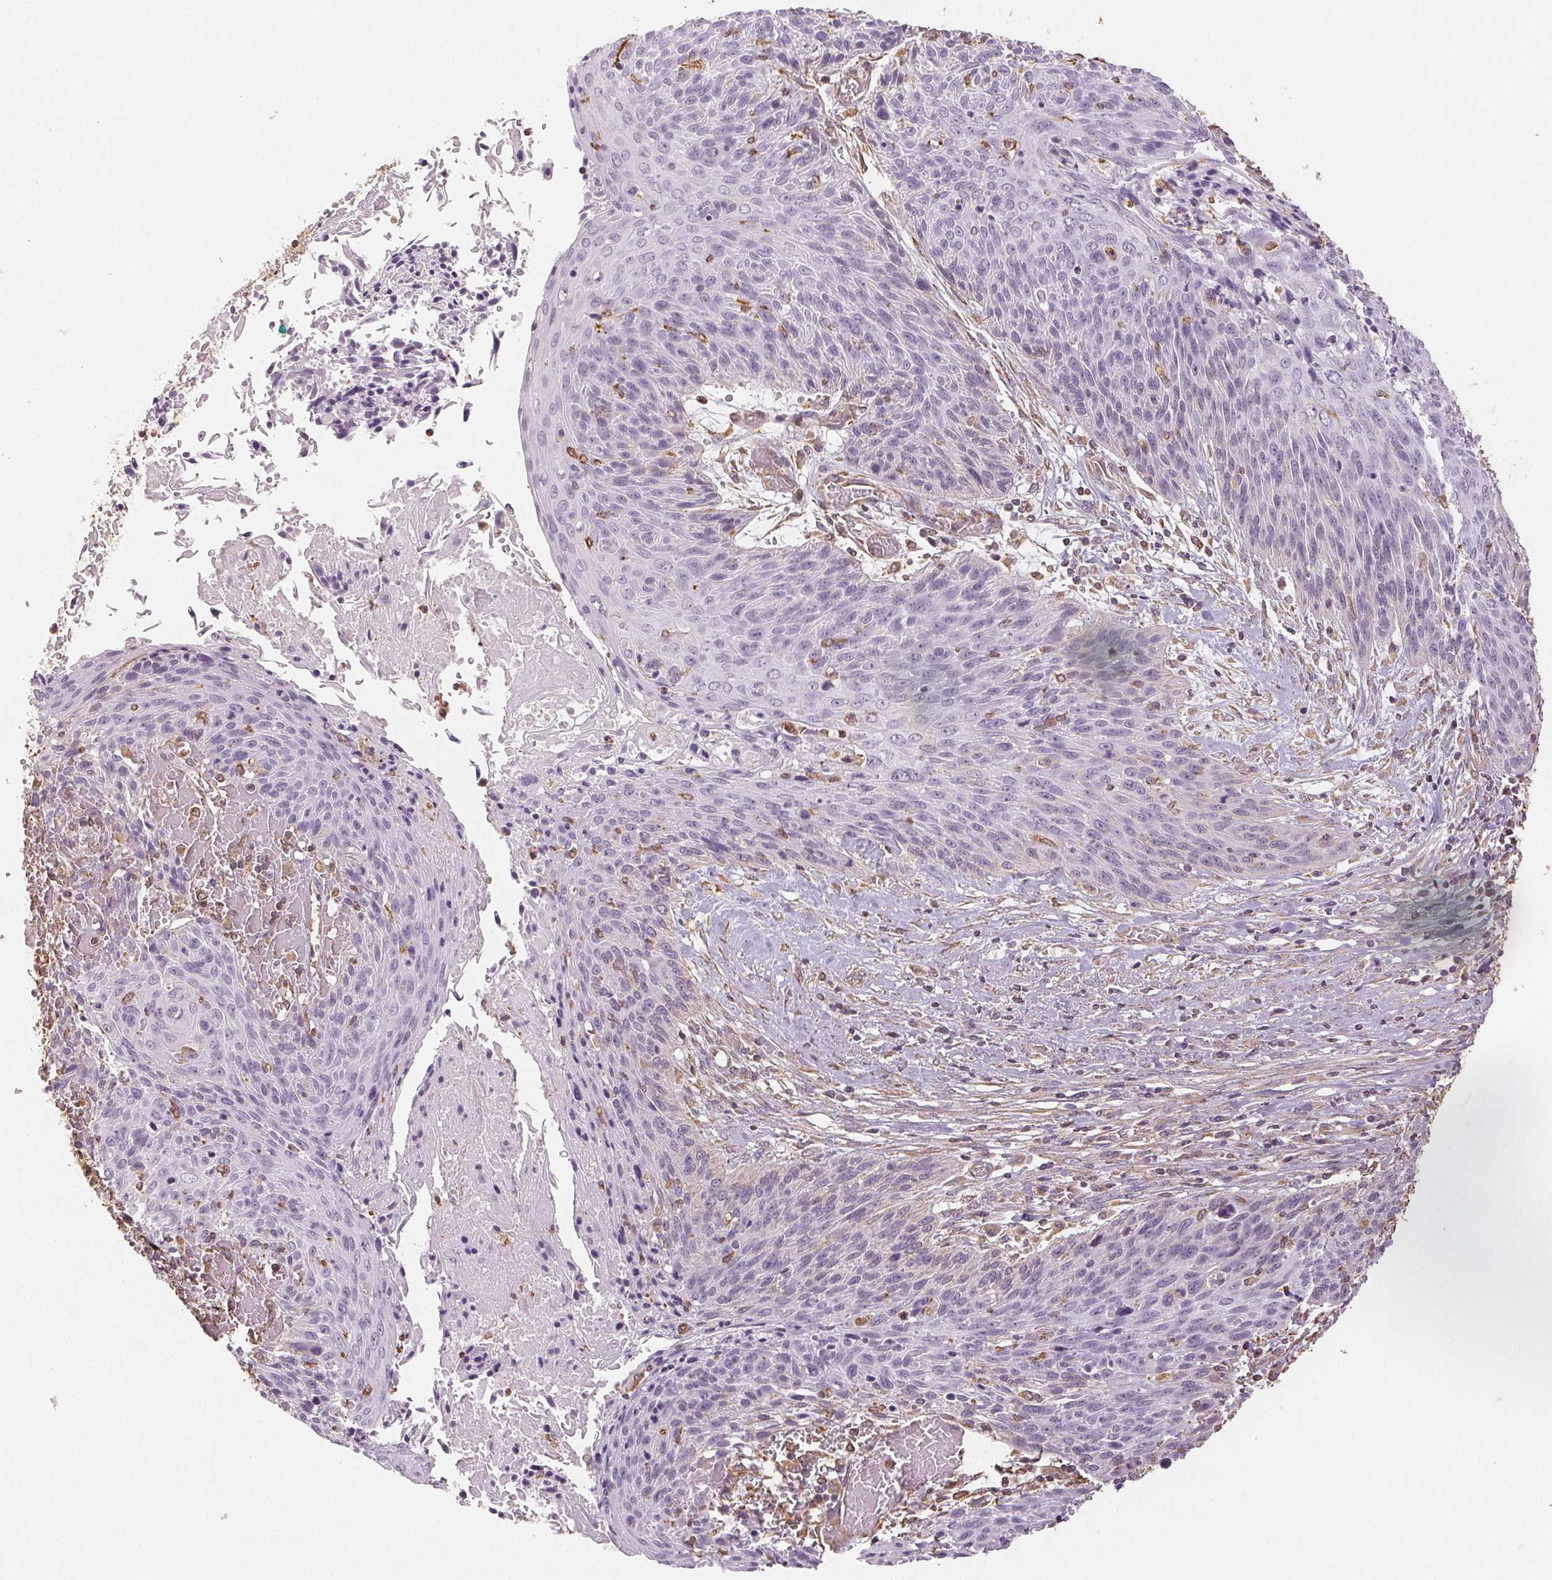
{"staining": {"intensity": "negative", "quantity": "none", "location": "none"}, "tissue": "cervical cancer", "cell_type": "Tumor cells", "image_type": "cancer", "snomed": [{"axis": "morphology", "description": "Squamous cell carcinoma, NOS"}, {"axis": "topography", "description": "Cervix"}], "caption": "Tumor cells show no significant protein expression in cervical cancer.", "gene": "COL7A1", "patient": {"sex": "female", "age": 45}}